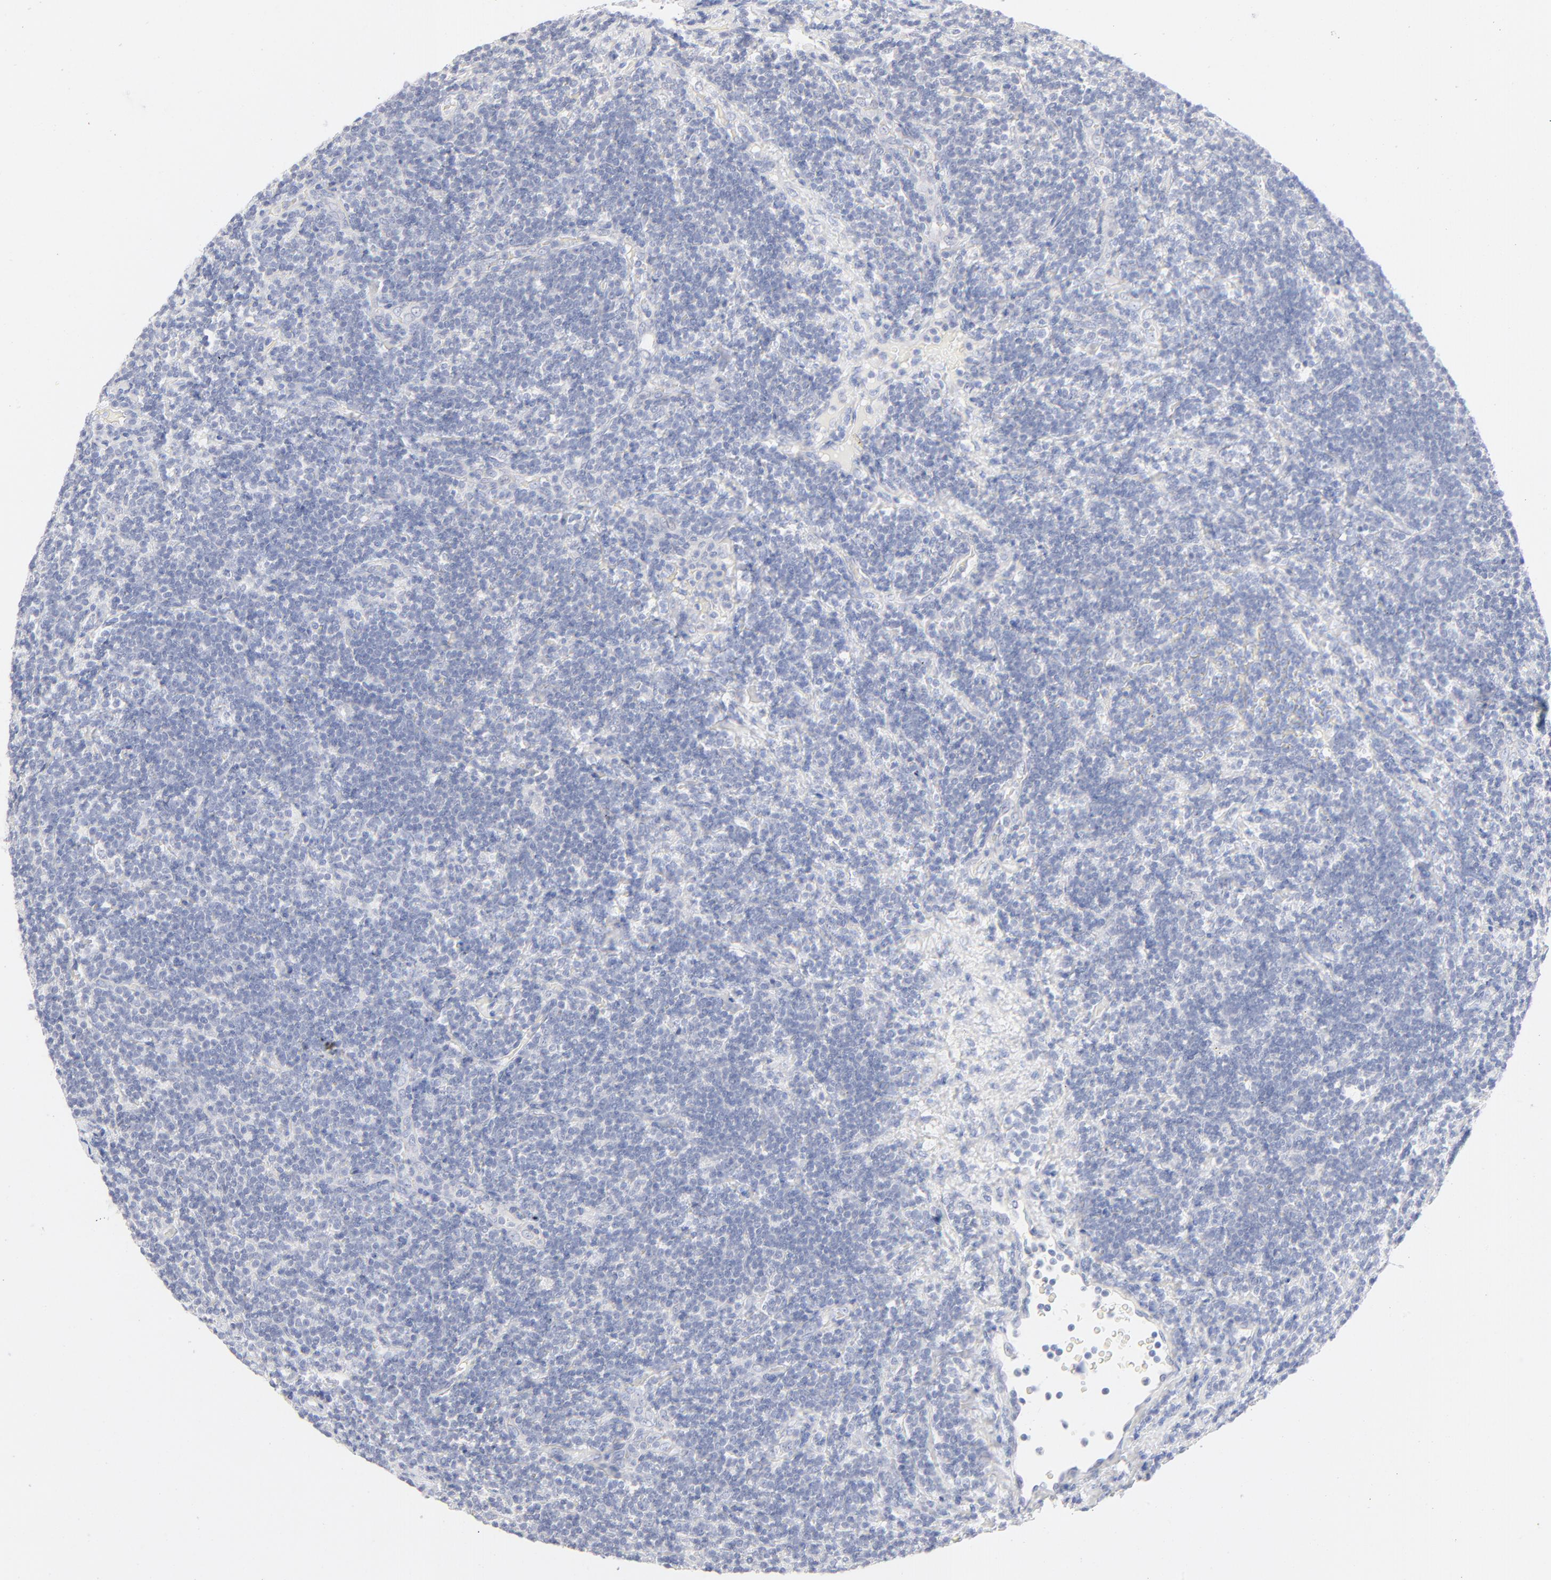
{"staining": {"intensity": "negative", "quantity": "none", "location": "none"}, "tissue": "lymphoma", "cell_type": "Tumor cells", "image_type": "cancer", "snomed": [{"axis": "morphology", "description": "Malignant lymphoma, non-Hodgkin's type, Low grade"}, {"axis": "topography", "description": "Lymph node"}], "caption": "DAB (3,3'-diaminobenzidine) immunohistochemical staining of human low-grade malignant lymphoma, non-Hodgkin's type displays no significant staining in tumor cells. (DAB (3,3'-diaminobenzidine) IHC visualized using brightfield microscopy, high magnification).", "gene": "ONECUT1", "patient": {"sex": "male", "age": 70}}